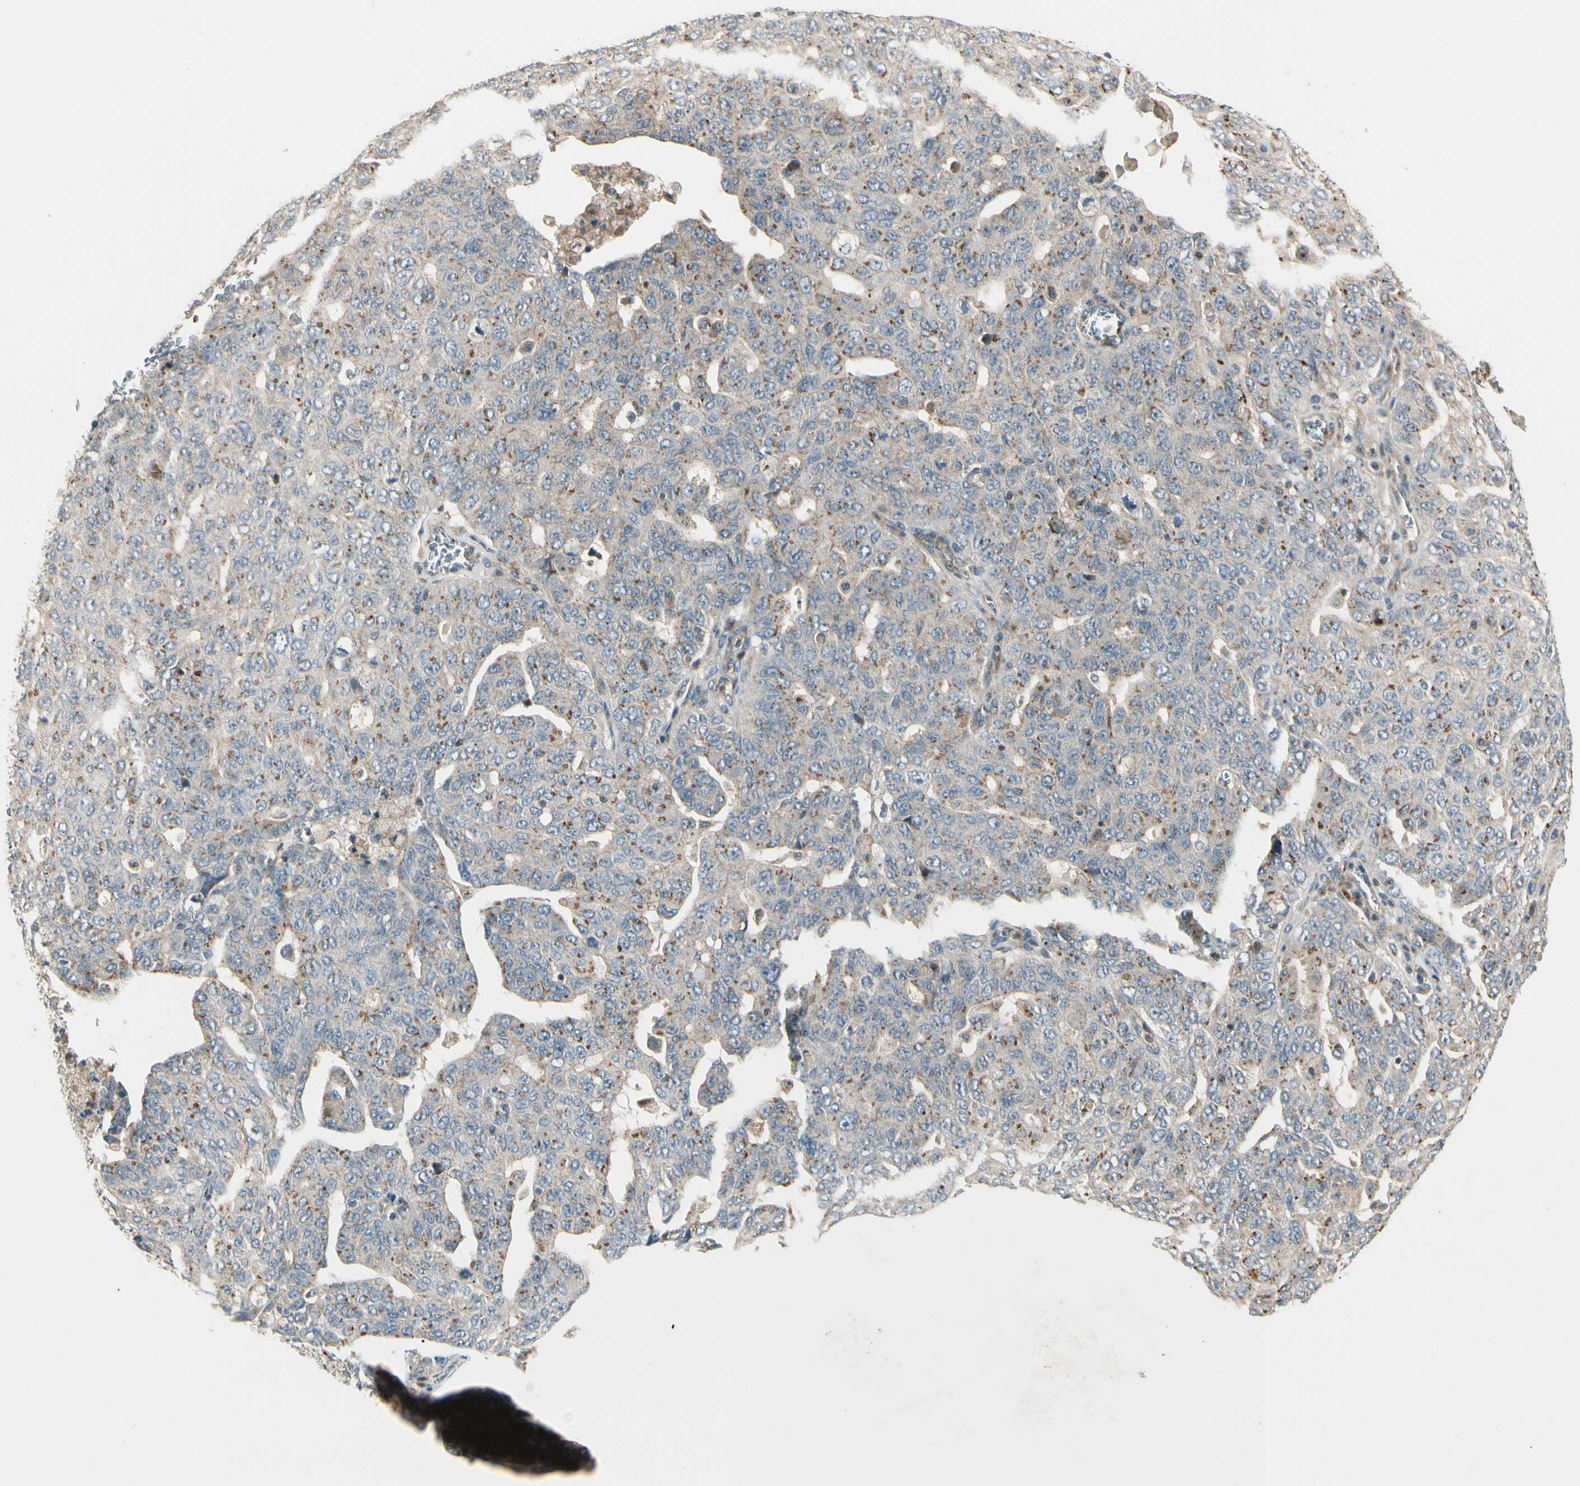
{"staining": {"intensity": "moderate", "quantity": ">75%", "location": "cytoplasmic/membranous"}, "tissue": "ovarian cancer", "cell_type": "Tumor cells", "image_type": "cancer", "snomed": [{"axis": "morphology", "description": "Carcinoma, endometroid"}, {"axis": "topography", "description": "Ovary"}], "caption": "This is a micrograph of immunohistochemistry staining of ovarian endometroid carcinoma, which shows moderate staining in the cytoplasmic/membranous of tumor cells.", "gene": "ABCA3", "patient": {"sex": "female", "age": 62}}